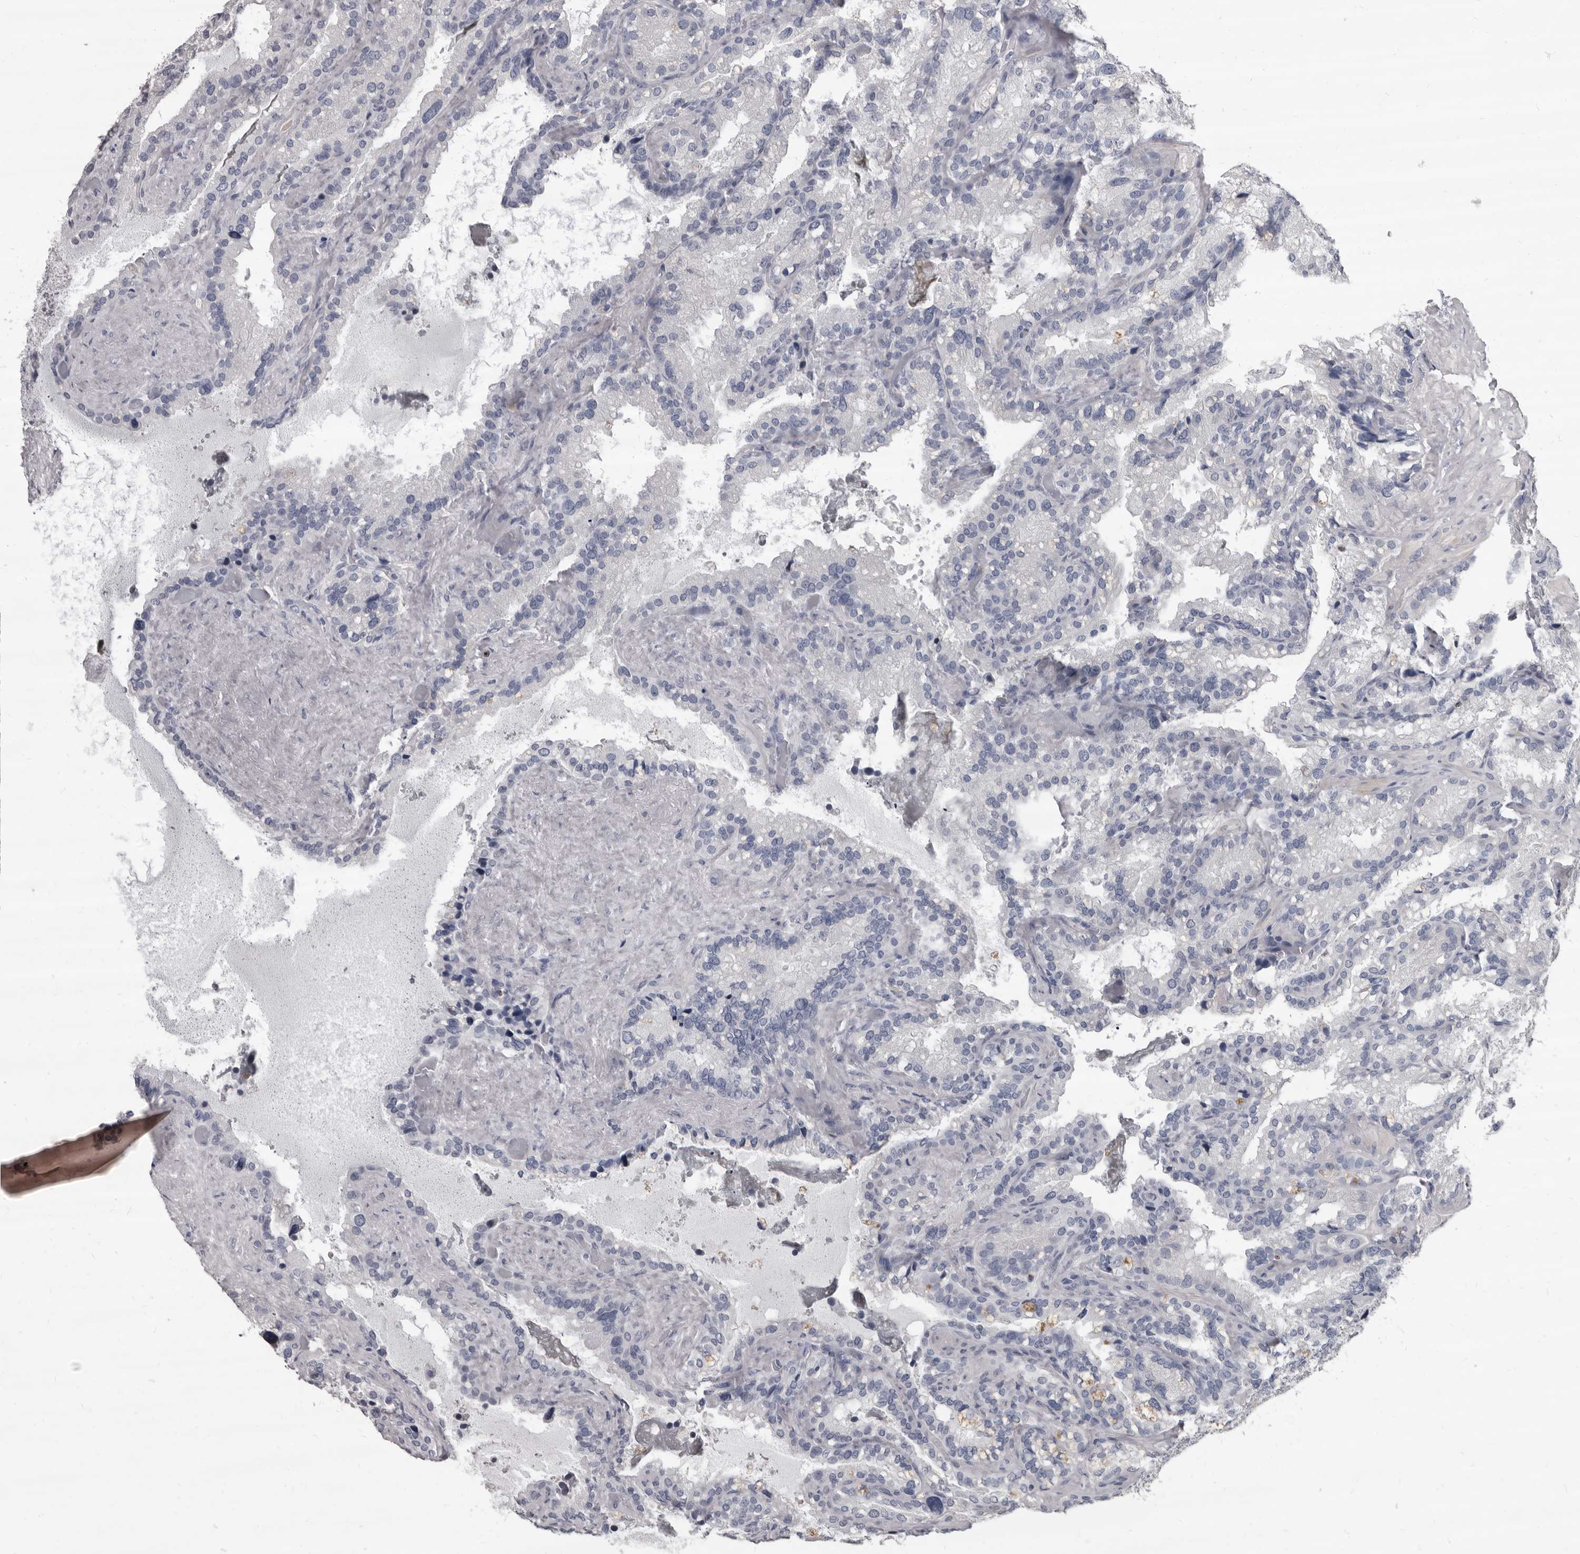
{"staining": {"intensity": "negative", "quantity": "none", "location": "none"}, "tissue": "seminal vesicle", "cell_type": "Glandular cells", "image_type": "normal", "snomed": [{"axis": "morphology", "description": "Normal tissue, NOS"}, {"axis": "topography", "description": "Prostate"}, {"axis": "topography", "description": "Seminal veicle"}], "caption": "DAB (3,3'-diaminobenzidine) immunohistochemical staining of unremarkable human seminal vesicle exhibits no significant staining in glandular cells.", "gene": "GZMH", "patient": {"sex": "male", "age": 68}}